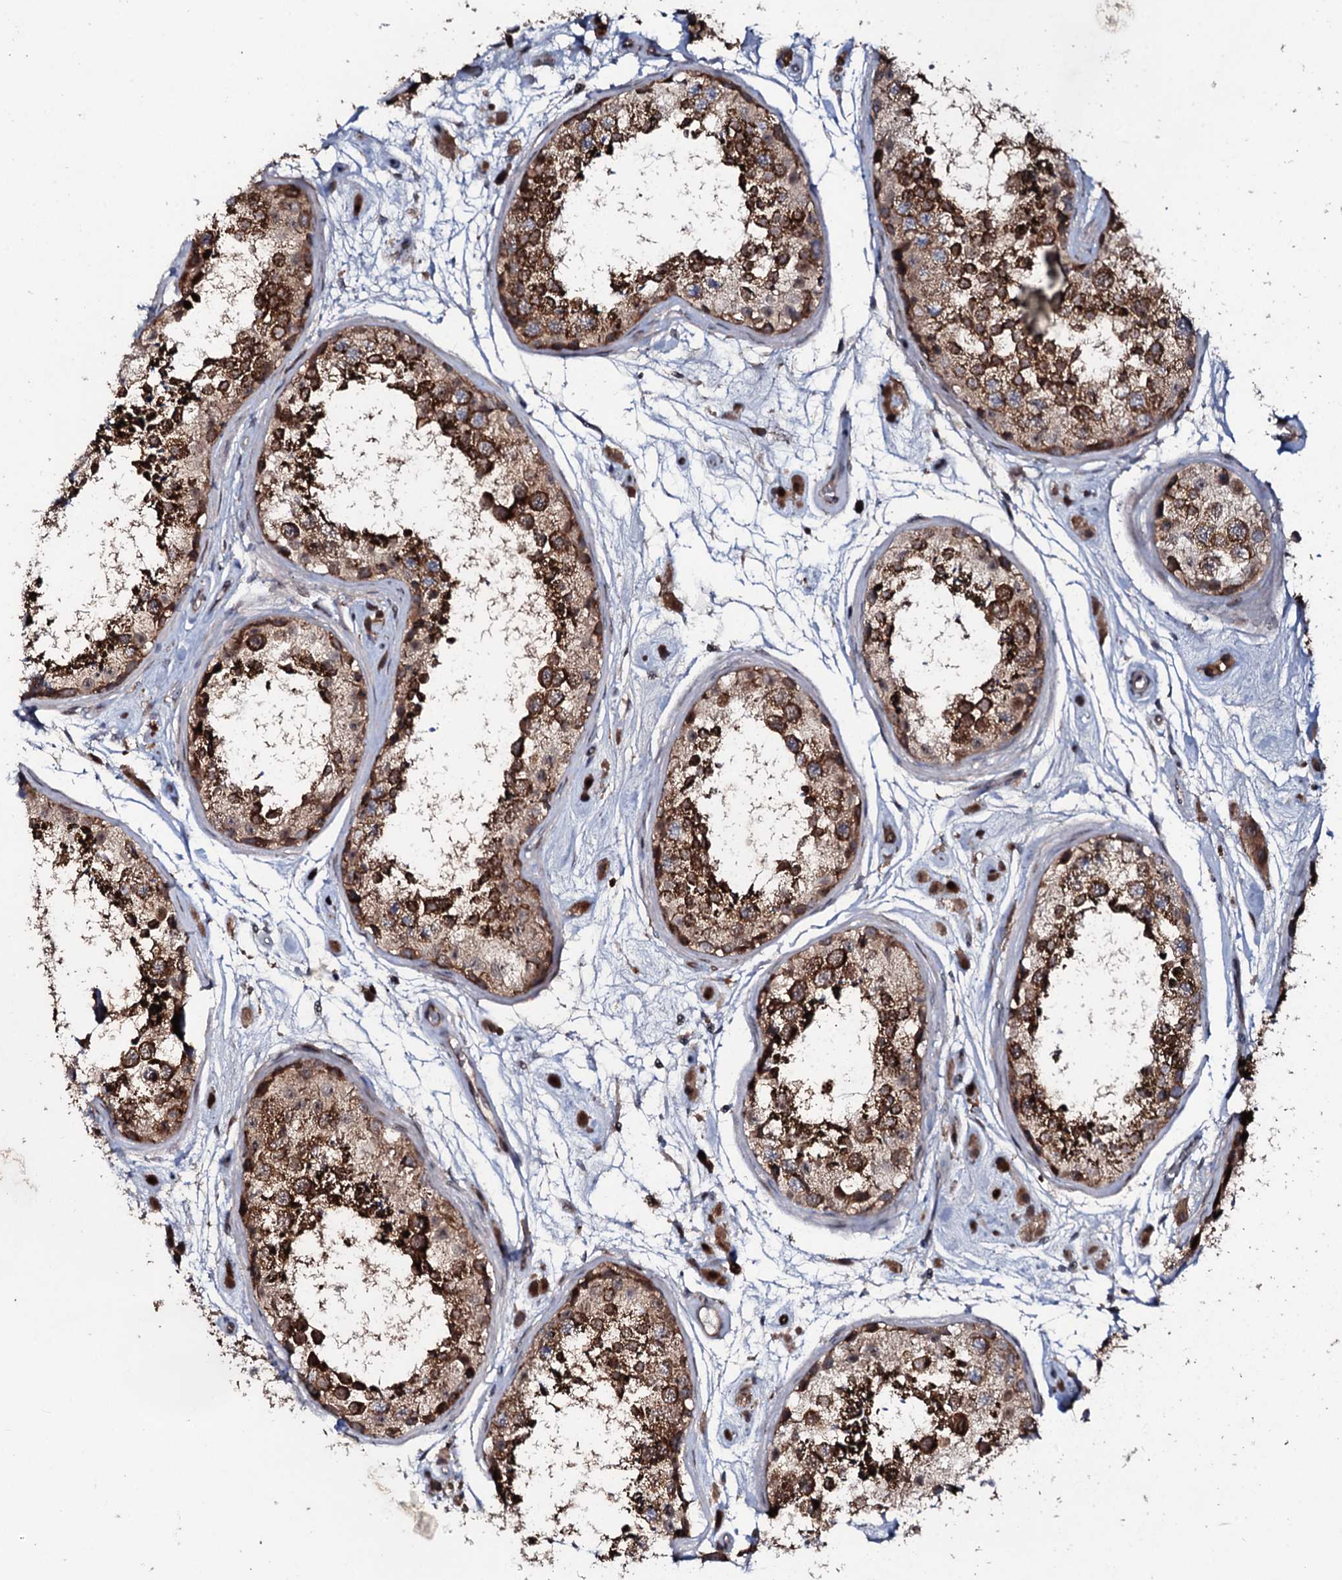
{"staining": {"intensity": "strong", "quantity": ">75%", "location": "cytoplasmic/membranous"}, "tissue": "testis", "cell_type": "Cells in seminiferous ducts", "image_type": "normal", "snomed": [{"axis": "morphology", "description": "Normal tissue, NOS"}, {"axis": "topography", "description": "Testis"}], "caption": "Immunohistochemical staining of benign testis displays >75% levels of strong cytoplasmic/membranous protein expression in about >75% of cells in seminiferous ducts.", "gene": "COG6", "patient": {"sex": "male", "age": 25}}